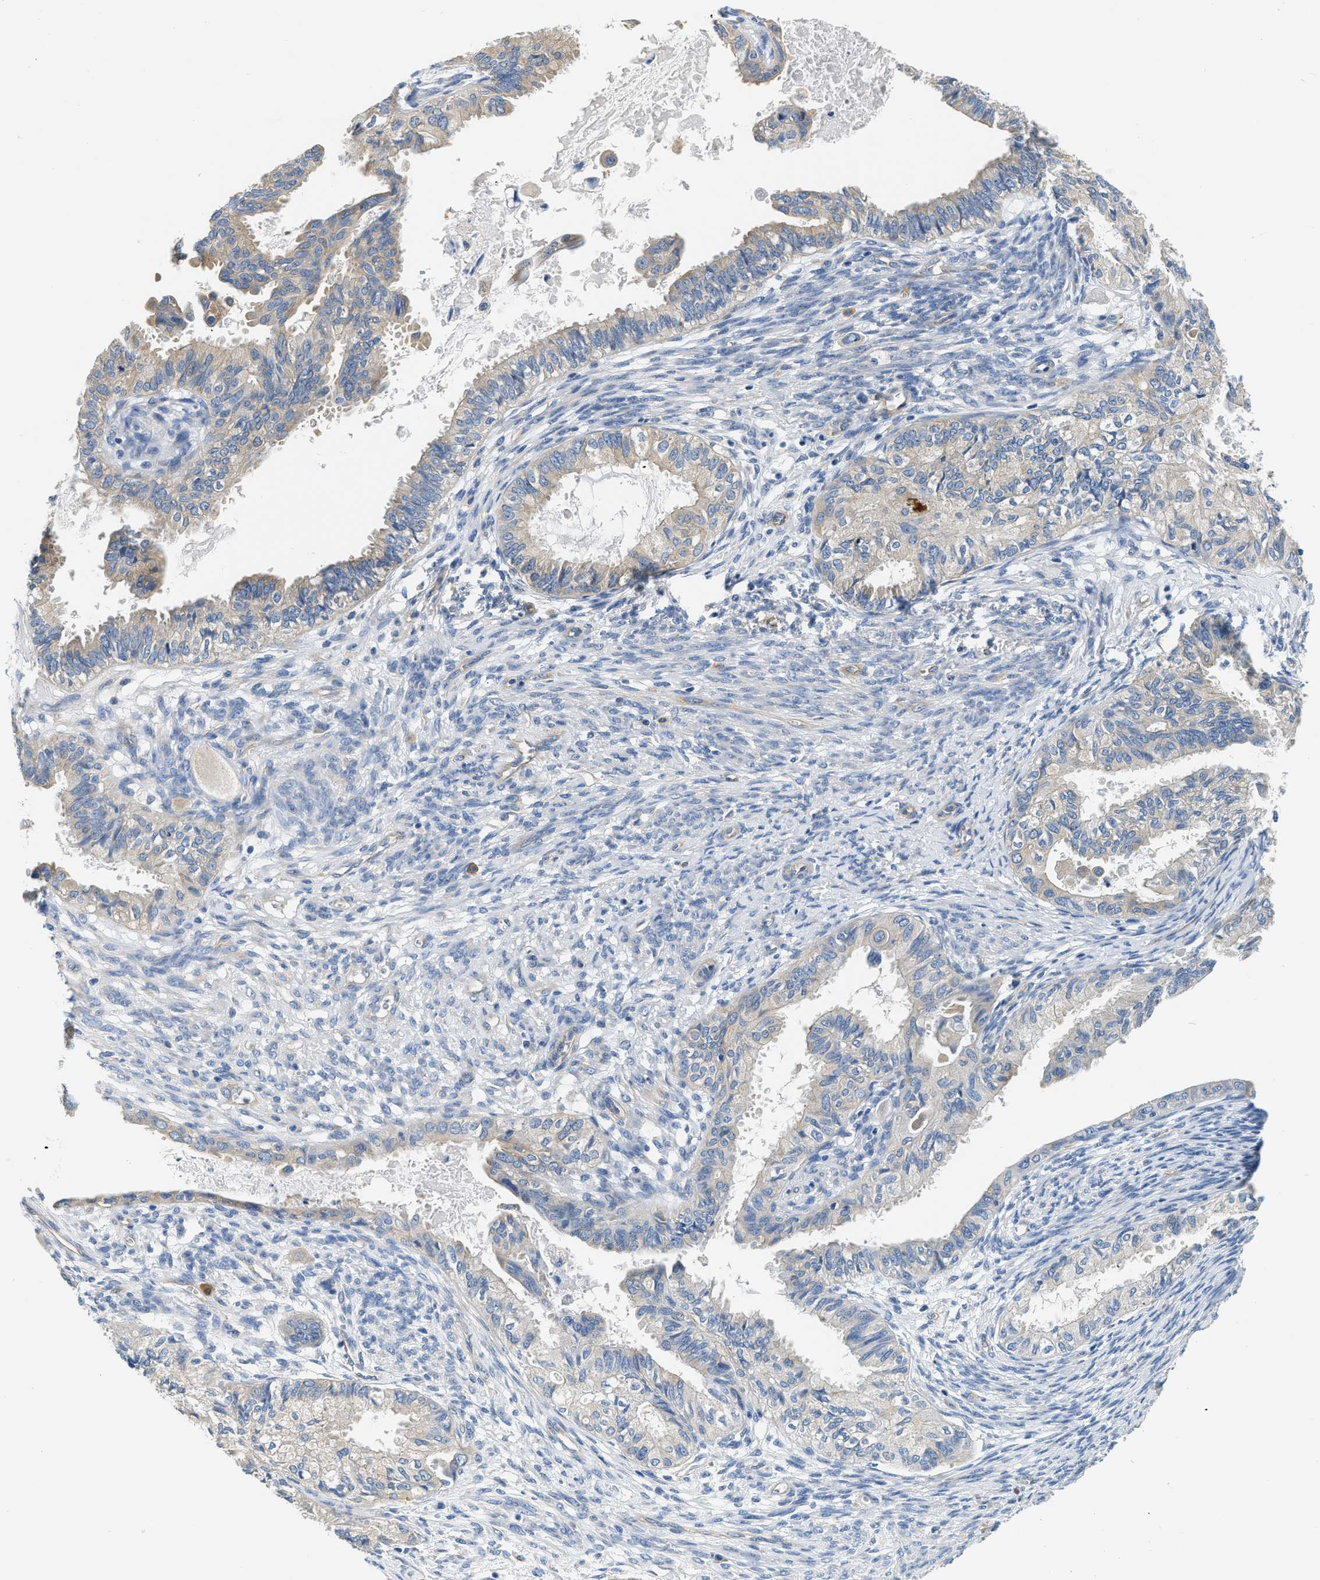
{"staining": {"intensity": "weak", "quantity": "<25%", "location": "cytoplasmic/membranous"}, "tissue": "cervical cancer", "cell_type": "Tumor cells", "image_type": "cancer", "snomed": [{"axis": "morphology", "description": "Normal tissue, NOS"}, {"axis": "morphology", "description": "Adenocarcinoma, NOS"}, {"axis": "topography", "description": "Cervix"}, {"axis": "topography", "description": "Endometrium"}], "caption": "Histopathology image shows no significant protein staining in tumor cells of cervical cancer.", "gene": "CSDE1", "patient": {"sex": "female", "age": 86}}